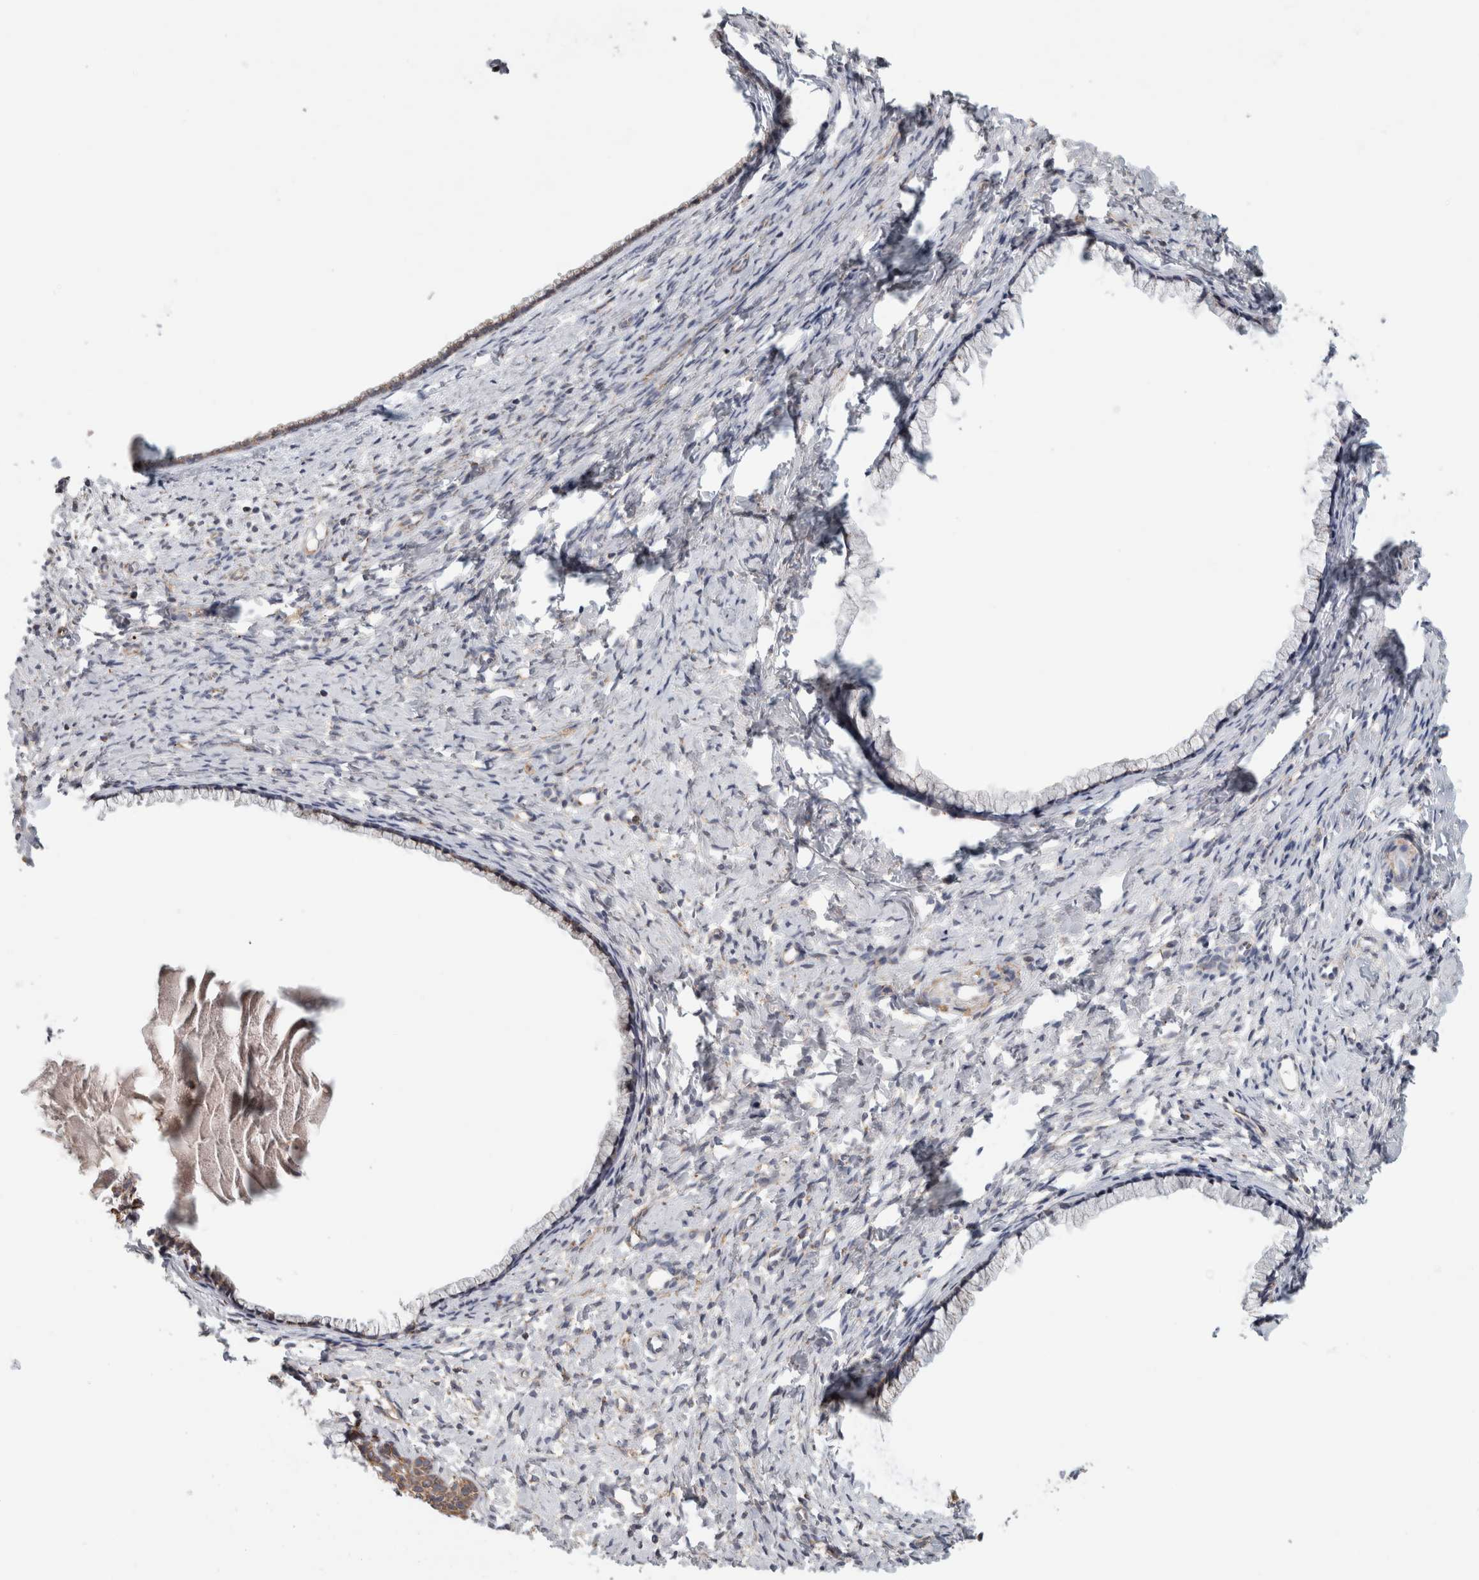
{"staining": {"intensity": "moderate", "quantity": "25%-75%", "location": "cytoplasmic/membranous"}, "tissue": "cervix", "cell_type": "Glandular cells", "image_type": "normal", "snomed": [{"axis": "morphology", "description": "Normal tissue, NOS"}, {"axis": "topography", "description": "Cervix"}], "caption": "Moderate cytoplasmic/membranous protein positivity is appreciated in about 25%-75% of glandular cells in cervix. The protein of interest is shown in brown color, while the nuclei are stained blue.", "gene": "ST8SIA1", "patient": {"sex": "female", "age": 75}}